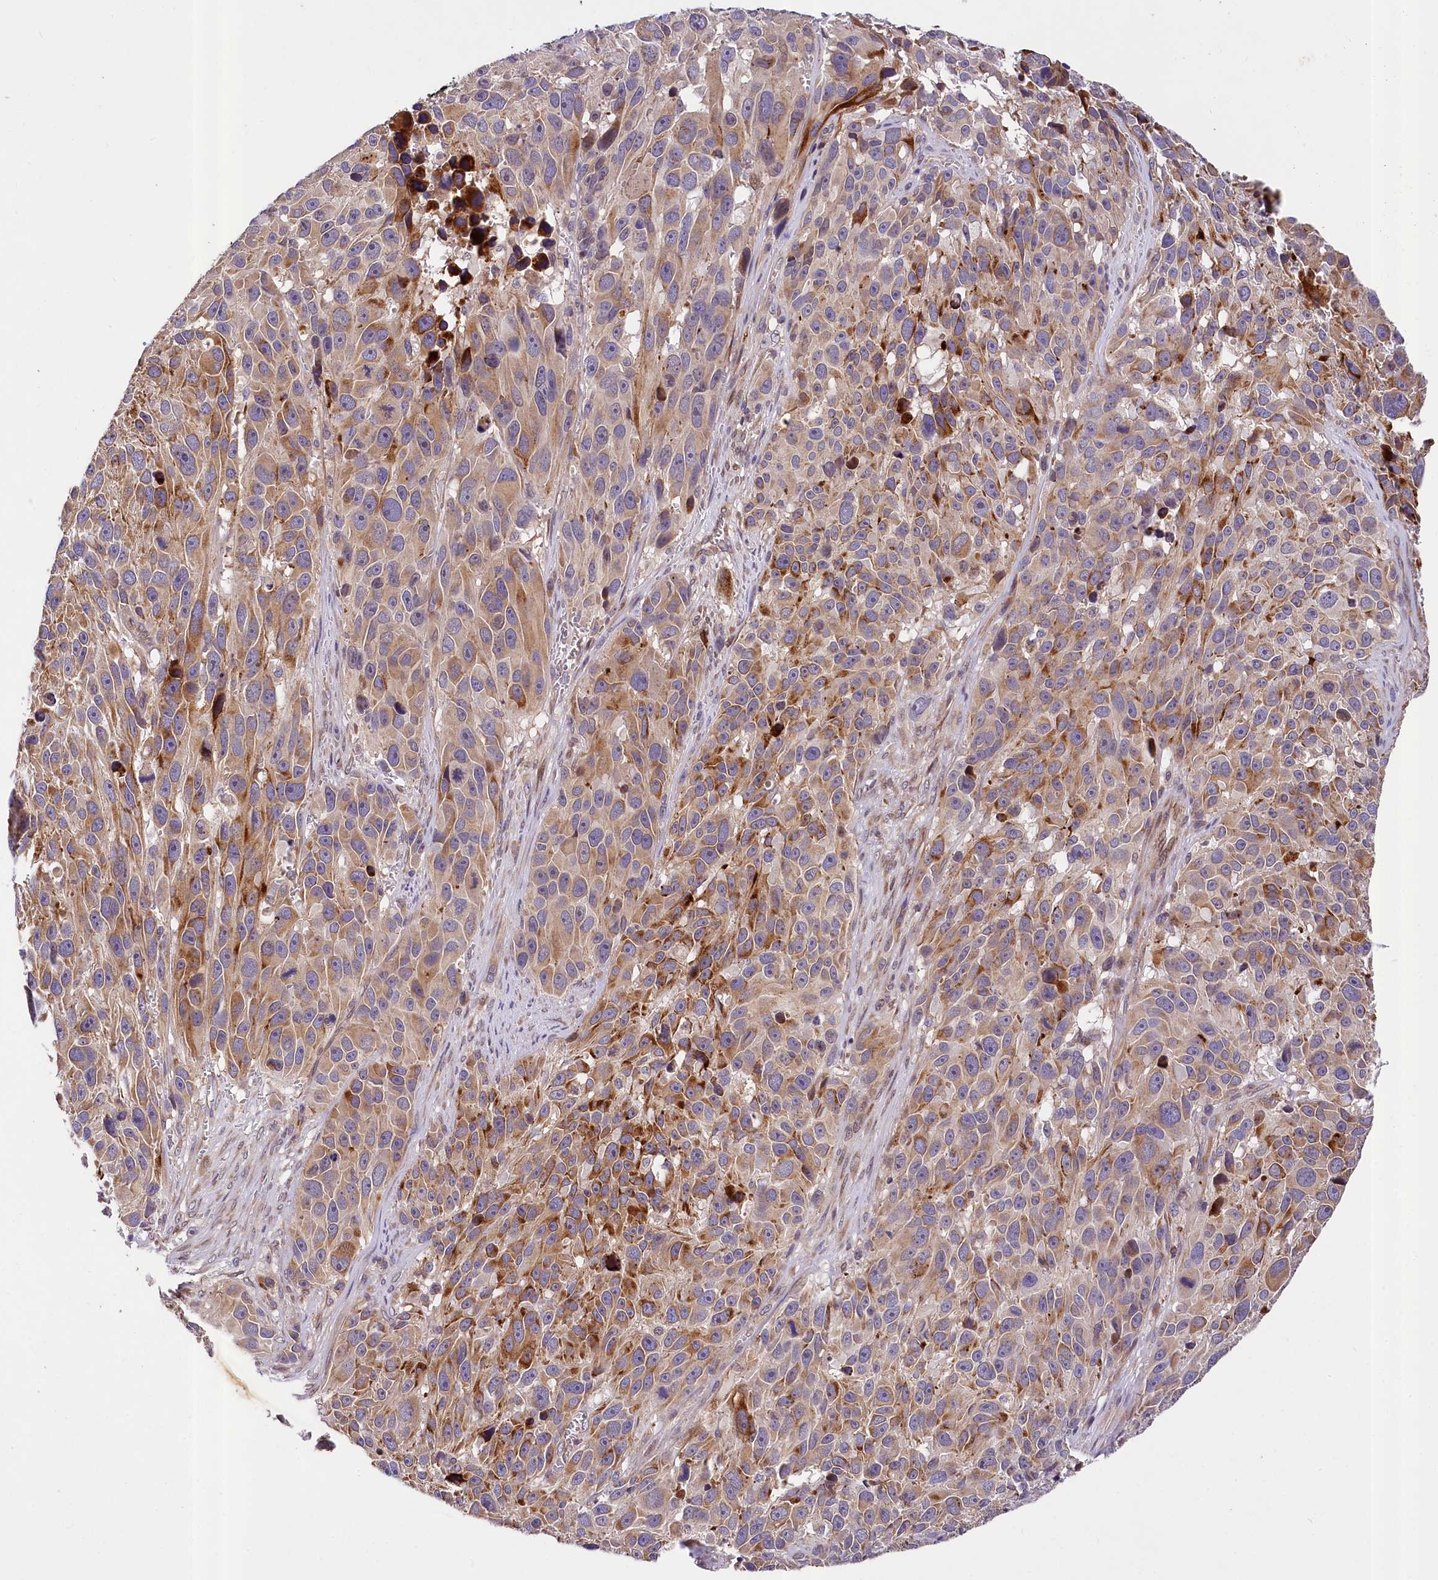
{"staining": {"intensity": "moderate", "quantity": "25%-75%", "location": "cytoplasmic/membranous"}, "tissue": "melanoma", "cell_type": "Tumor cells", "image_type": "cancer", "snomed": [{"axis": "morphology", "description": "Malignant melanoma, NOS"}, {"axis": "topography", "description": "Skin"}], "caption": "Protein staining of melanoma tissue displays moderate cytoplasmic/membranous expression in approximately 25%-75% of tumor cells.", "gene": "SUPV3L1", "patient": {"sex": "male", "age": 84}}